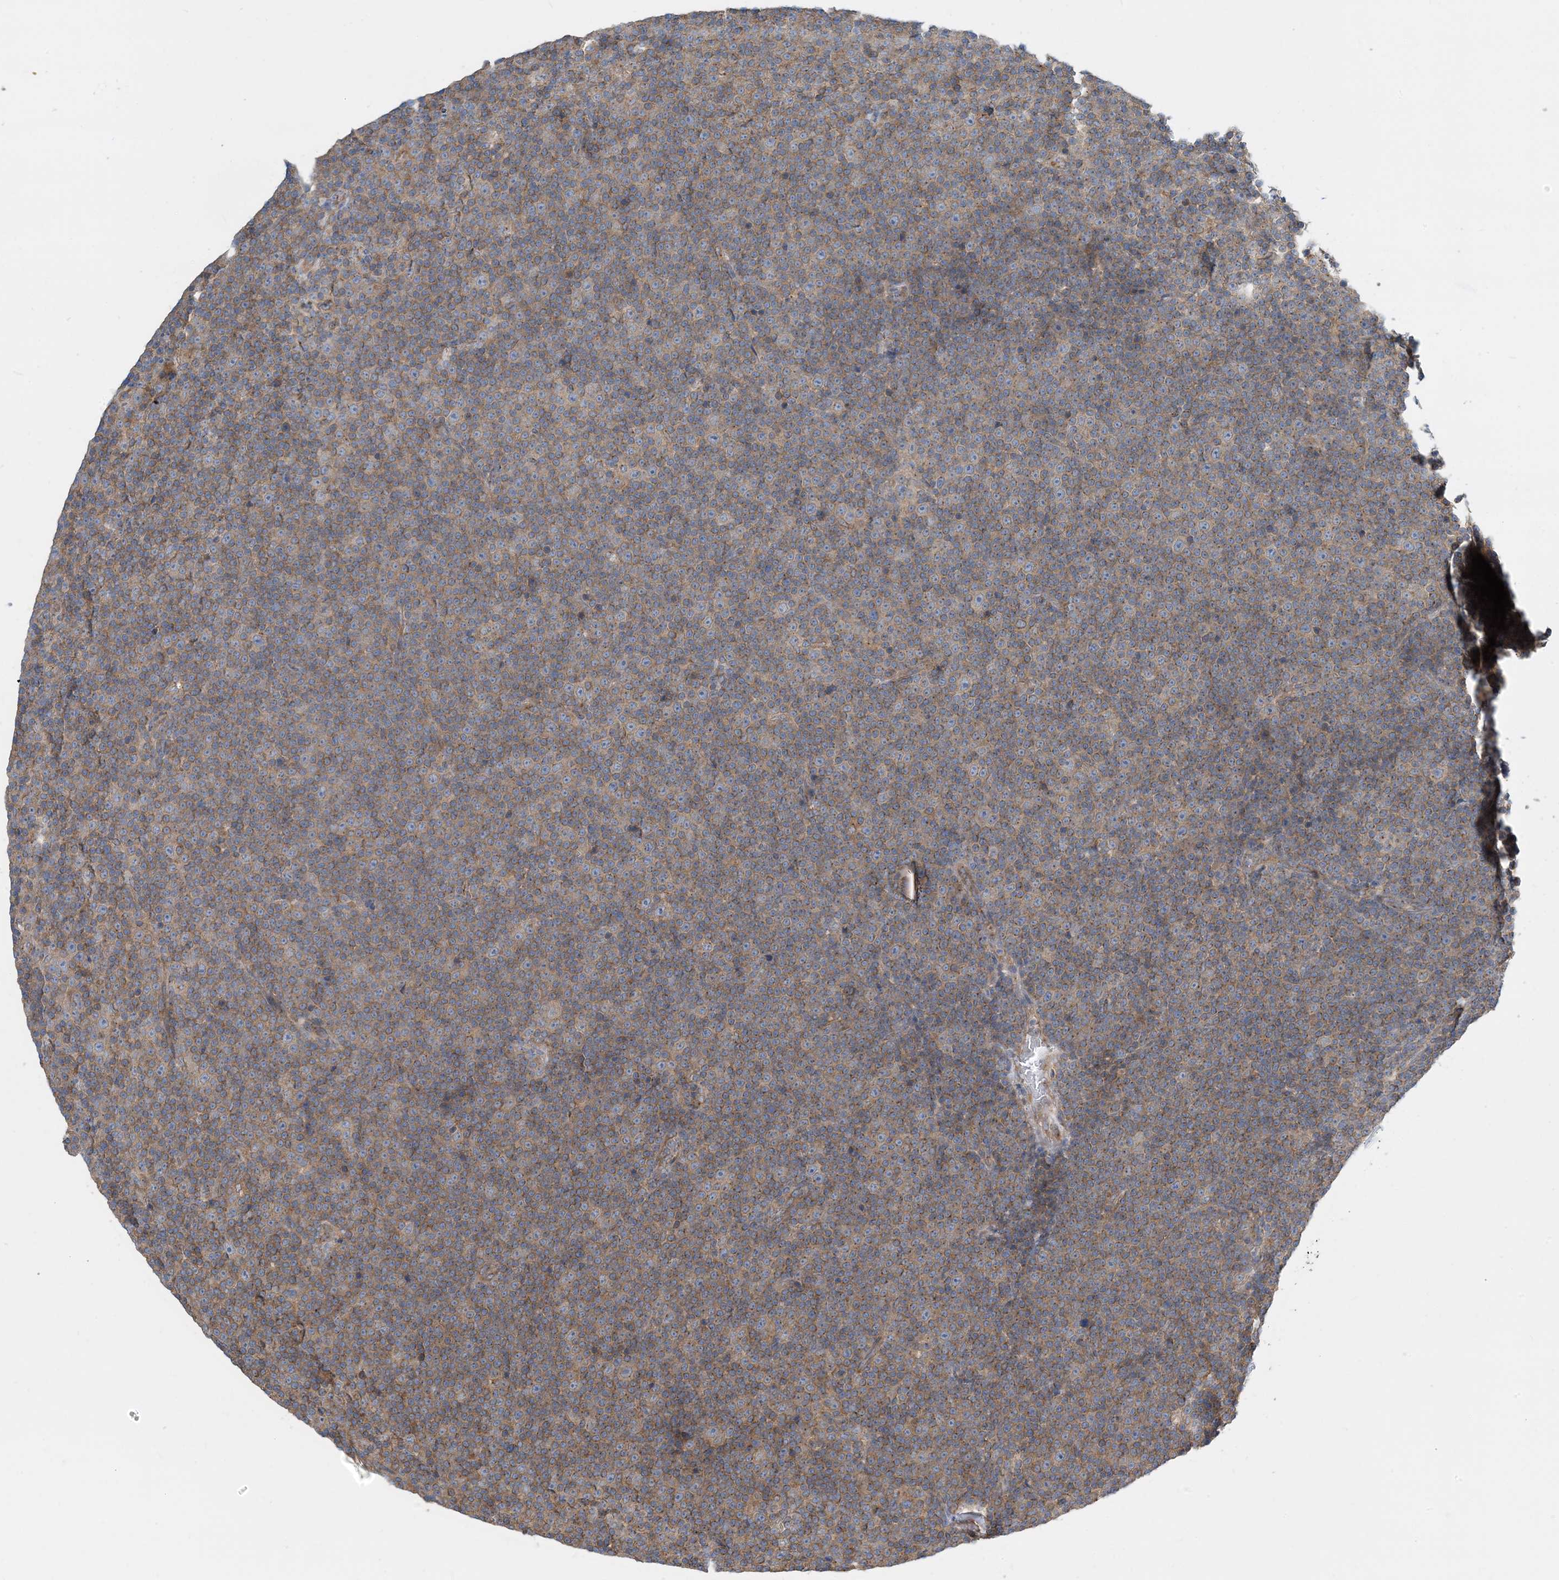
{"staining": {"intensity": "weak", "quantity": ">75%", "location": "cytoplasmic/membranous"}, "tissue": "lymphoma", "cell_type": "Tumor cells", "image_type": "cancer", "snomed": [{"axis": "morphology", "description": "Malignant lymphoma, non-Hodgkin's type, Low grade"}, {"axis": "topography", "description": "Lymph node"}], "caption": "Tumor cells show low levels of weak cytoplasmic/membranous positivity in about >75% of cells in lymphoma. (Brightfield microscopy of DAB IHC at high magnification).", "gene": "SIDT1", "patient": {"sex": "female", "age": 67}}